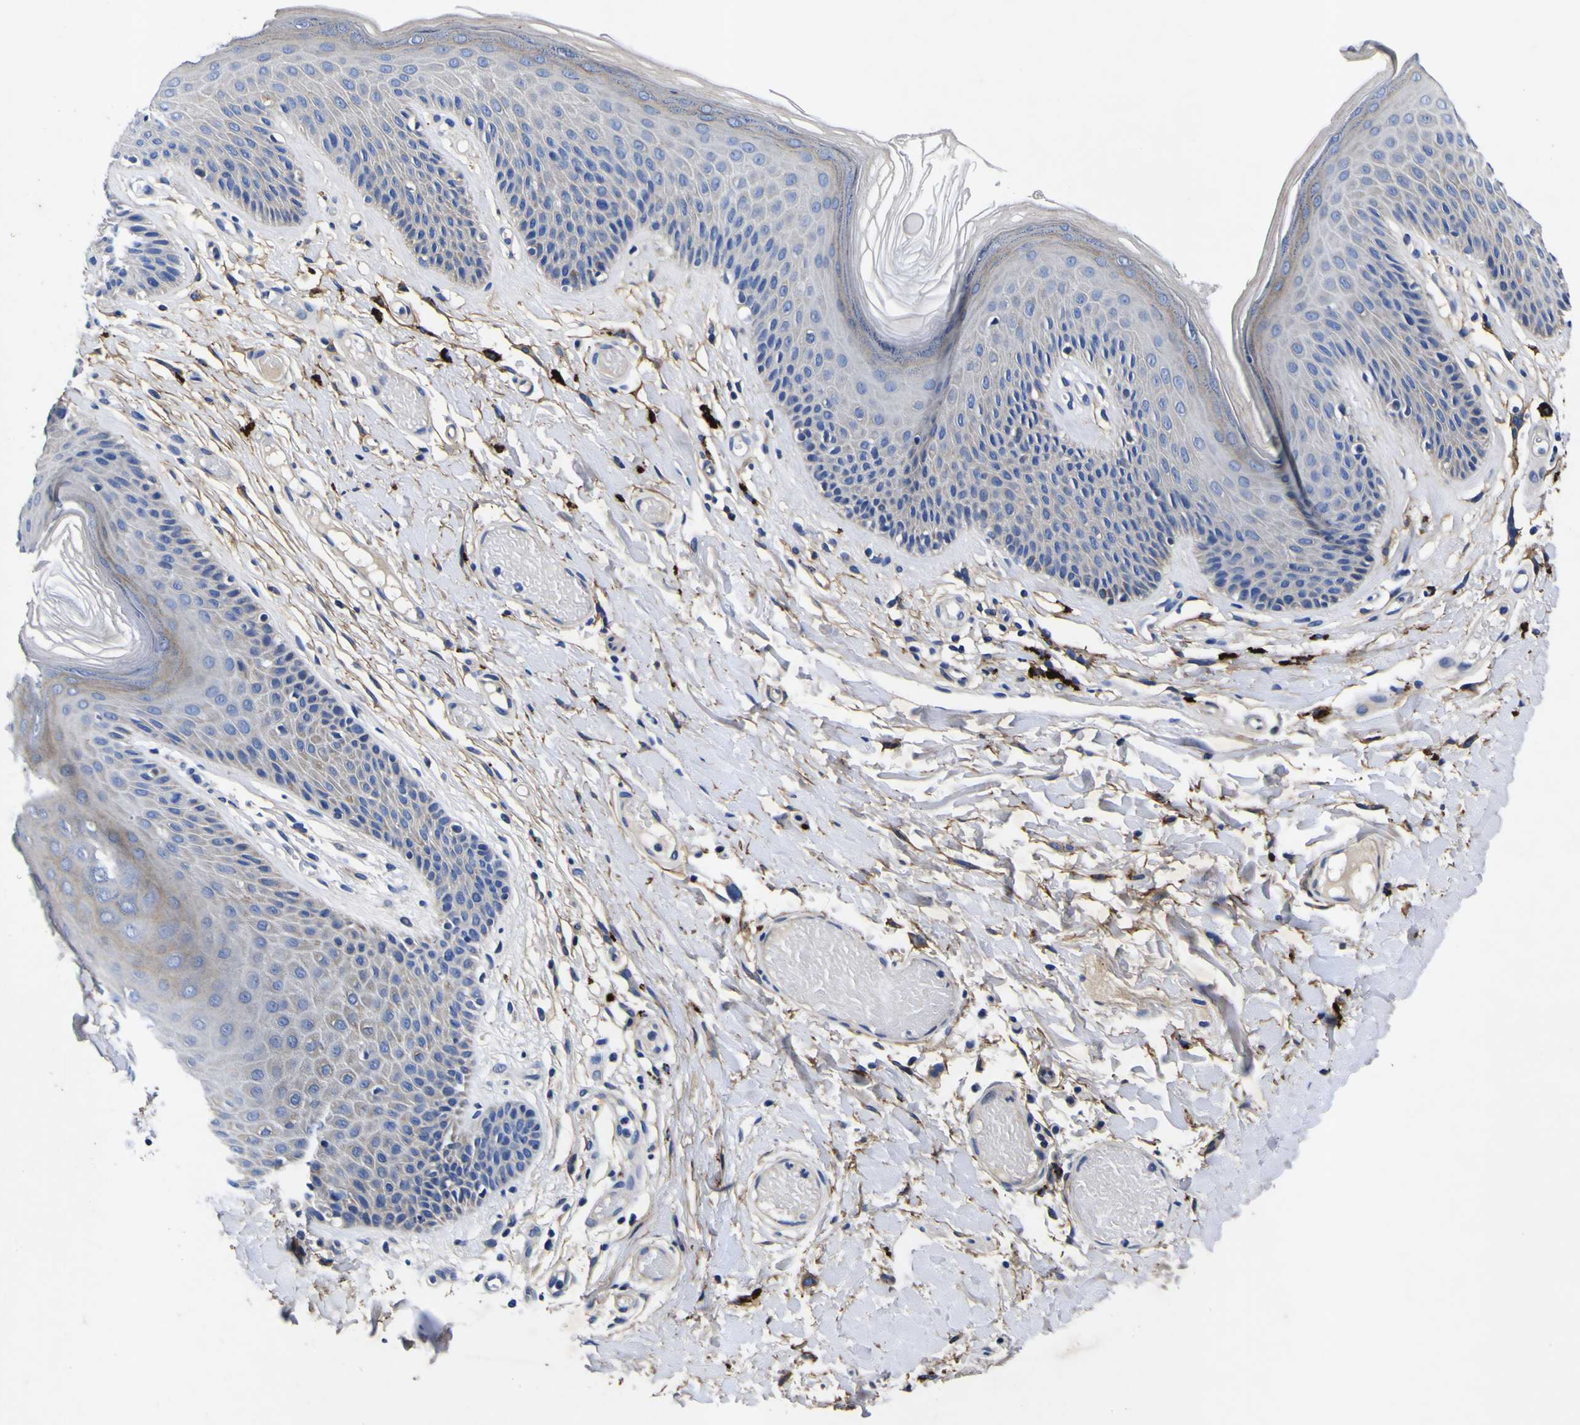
{"staining": {"intensity": "negative", "quantity": "none", "location": "none"}, "tissue": "skin", "cell_type": "Epidermal cells", "image_type": "normal", "snomed": [{"axis": "morphology", "description": "Normal tissue, NOS"}, {"axis": "topography", "description": "Vulva"}], "caption": "DAB immunohistochemical staining of benign human skin displays no significant positivity in epidermal cells. Brightfield microscopy of immunohistochemistry stained with DAB (brown) and hematoxylin (blue), captured at high magnification.", "gene": "VASN", "patient": {"sex": "female", "age": 73}}